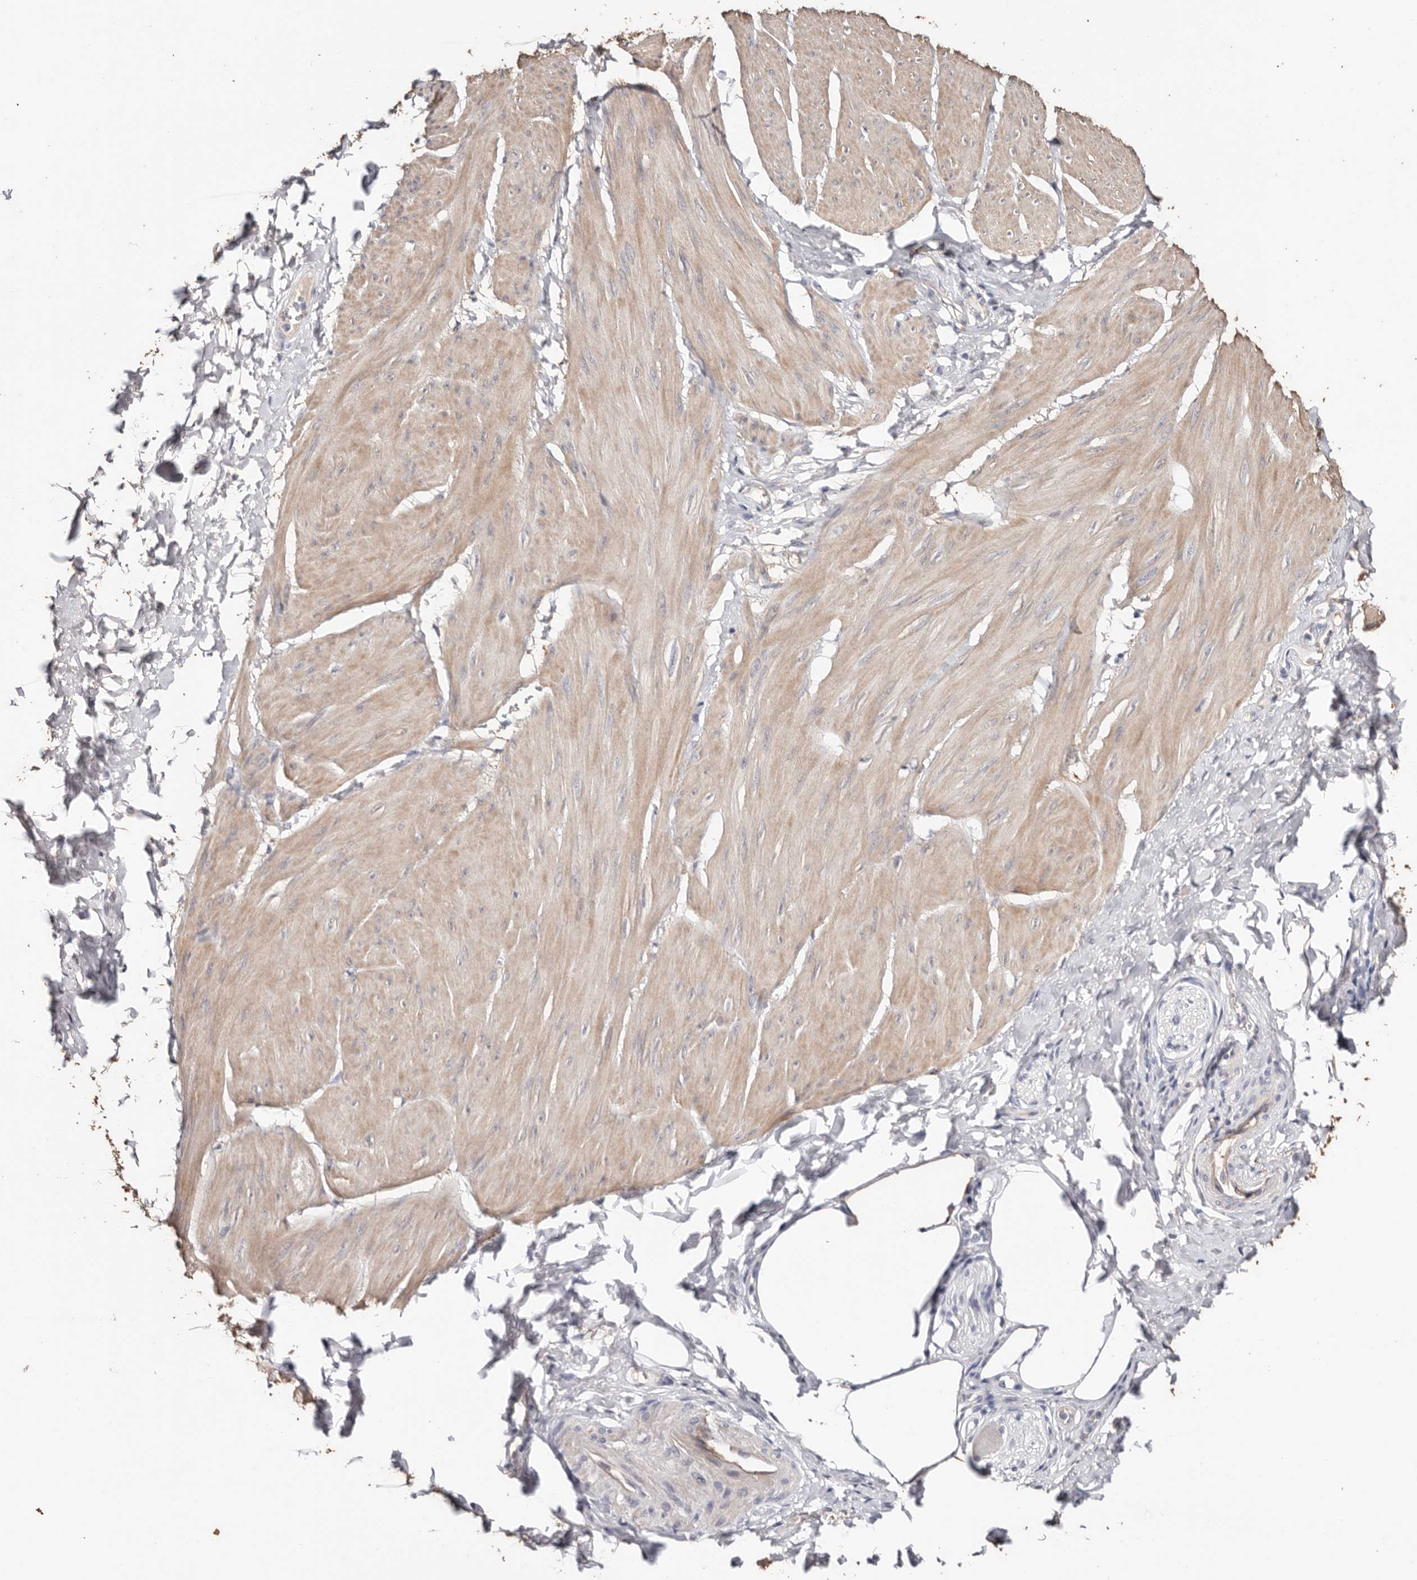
{"staining": {"intensity": "weak", "quantity": ">75%", "location": "cytoplasmic/membranous"}, "tissue": "smooth muscle", "cell_type": "Smooth muscle cells", "image_type": "normal", "snomed": [{"axis": "morphology", "description": "Urothelial carcinoma, High grade"}, {"axis": "topography", "description": "Urinary bladder"}], "caption": "DAB immunohistochemical staining of normal smooth muscle reveals weak cytoplasmic/membranous protein positivity in approximately >75% of smooth muscle cells.", "gene": "TGM2", "patient": {"sex": "male", "age": 46}}